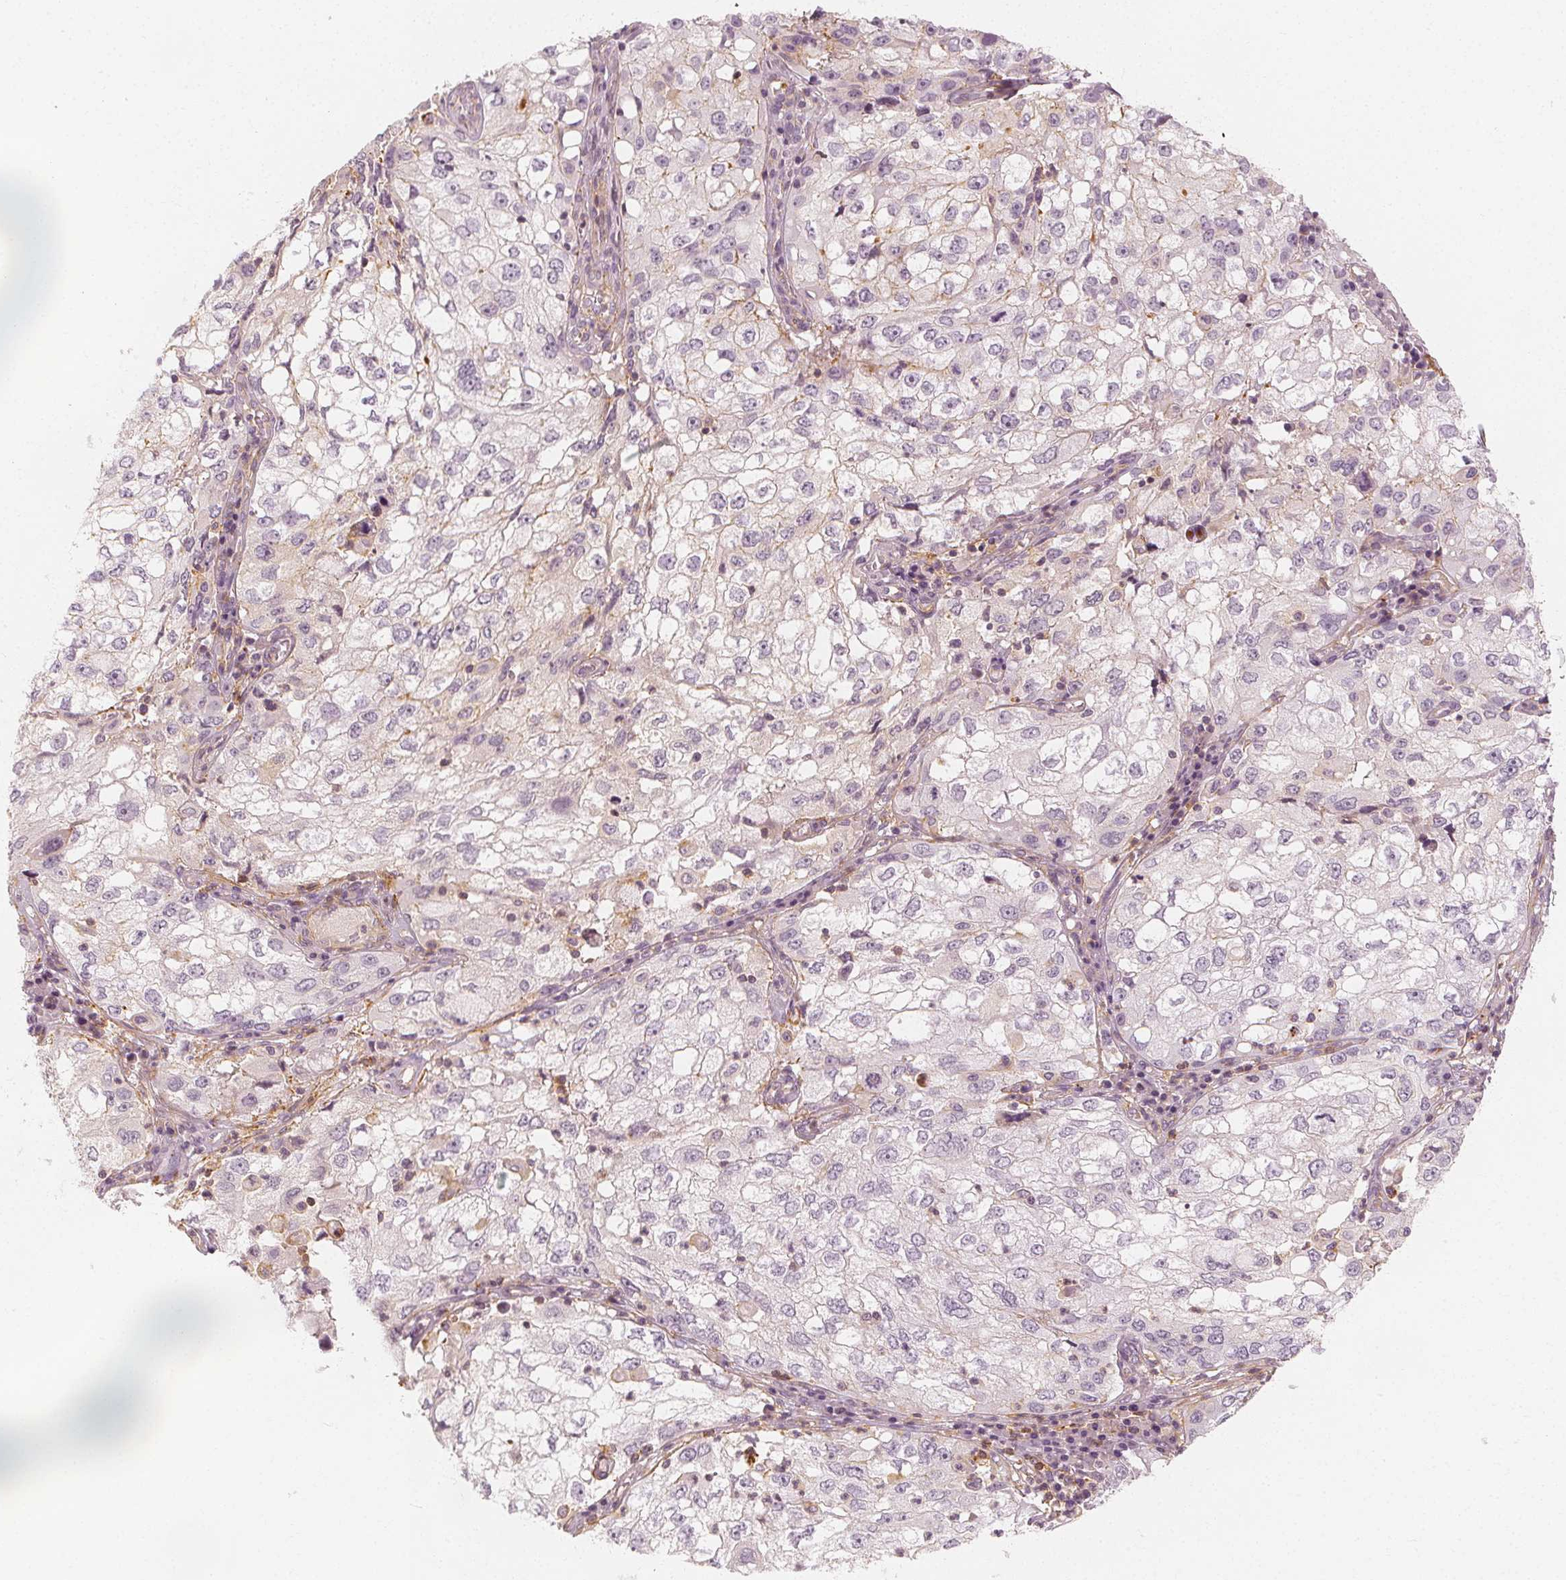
{"staining": {"intensity": "negative", "quantity": "none", "location": "none"}, "tissue": "cervical cancer", "cell_type": "Tumor cells", "image_type": "cancer", "snomed": [{"axis": "morphology", "description": "Squamous cell carcinoma, NOS"}, {"axis": "topography", "description": "Cervix"}], "caption": "Cervical cancer was stained to show a protein in brown. There is no significant staining in tumor cells.", "gene": "ARHGAP26", "patient": {"sex": "female", "age": 36}}